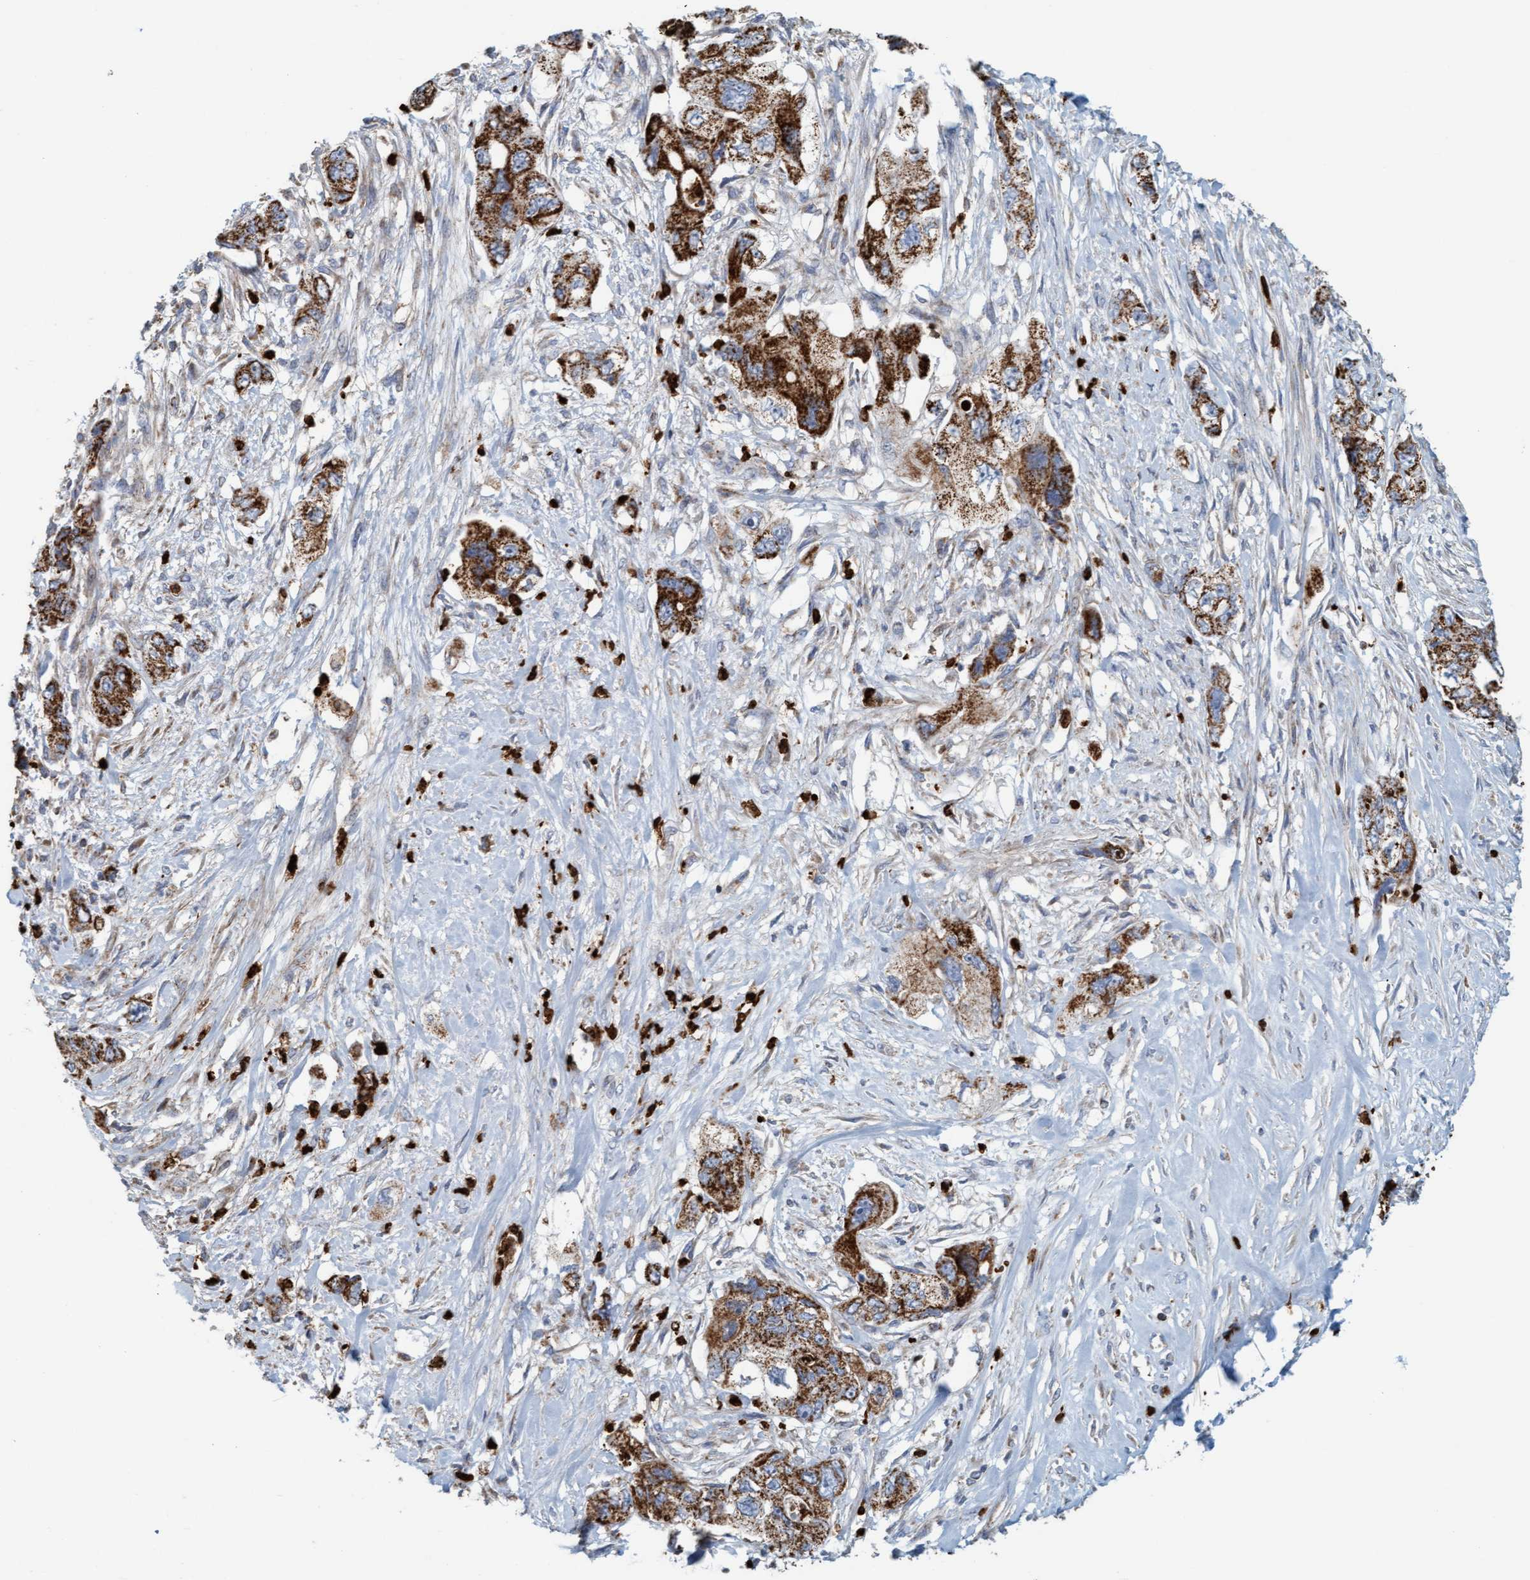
{"staining": {"intensity": "strong", "quantity": ">75%", "location": "cytoplasmic/membranous"}, "tissue": "pancreatic cancer", "cell_type": "Tumor cells", "image_type": "cancer", "snomed": [{"axis": "morphology", "description": "Adenocarcinoma, NOS"}, {"axis": "topography", "description": "Pancreas"}], "caption": "IHC of human pancreatic adenocarcinoma reveals high levels of strong cytoplasmic/membranous positivity in about >75% of tumor cells.", "gene": "B9D1", "patient": {"sex": "female", "age": 73}}